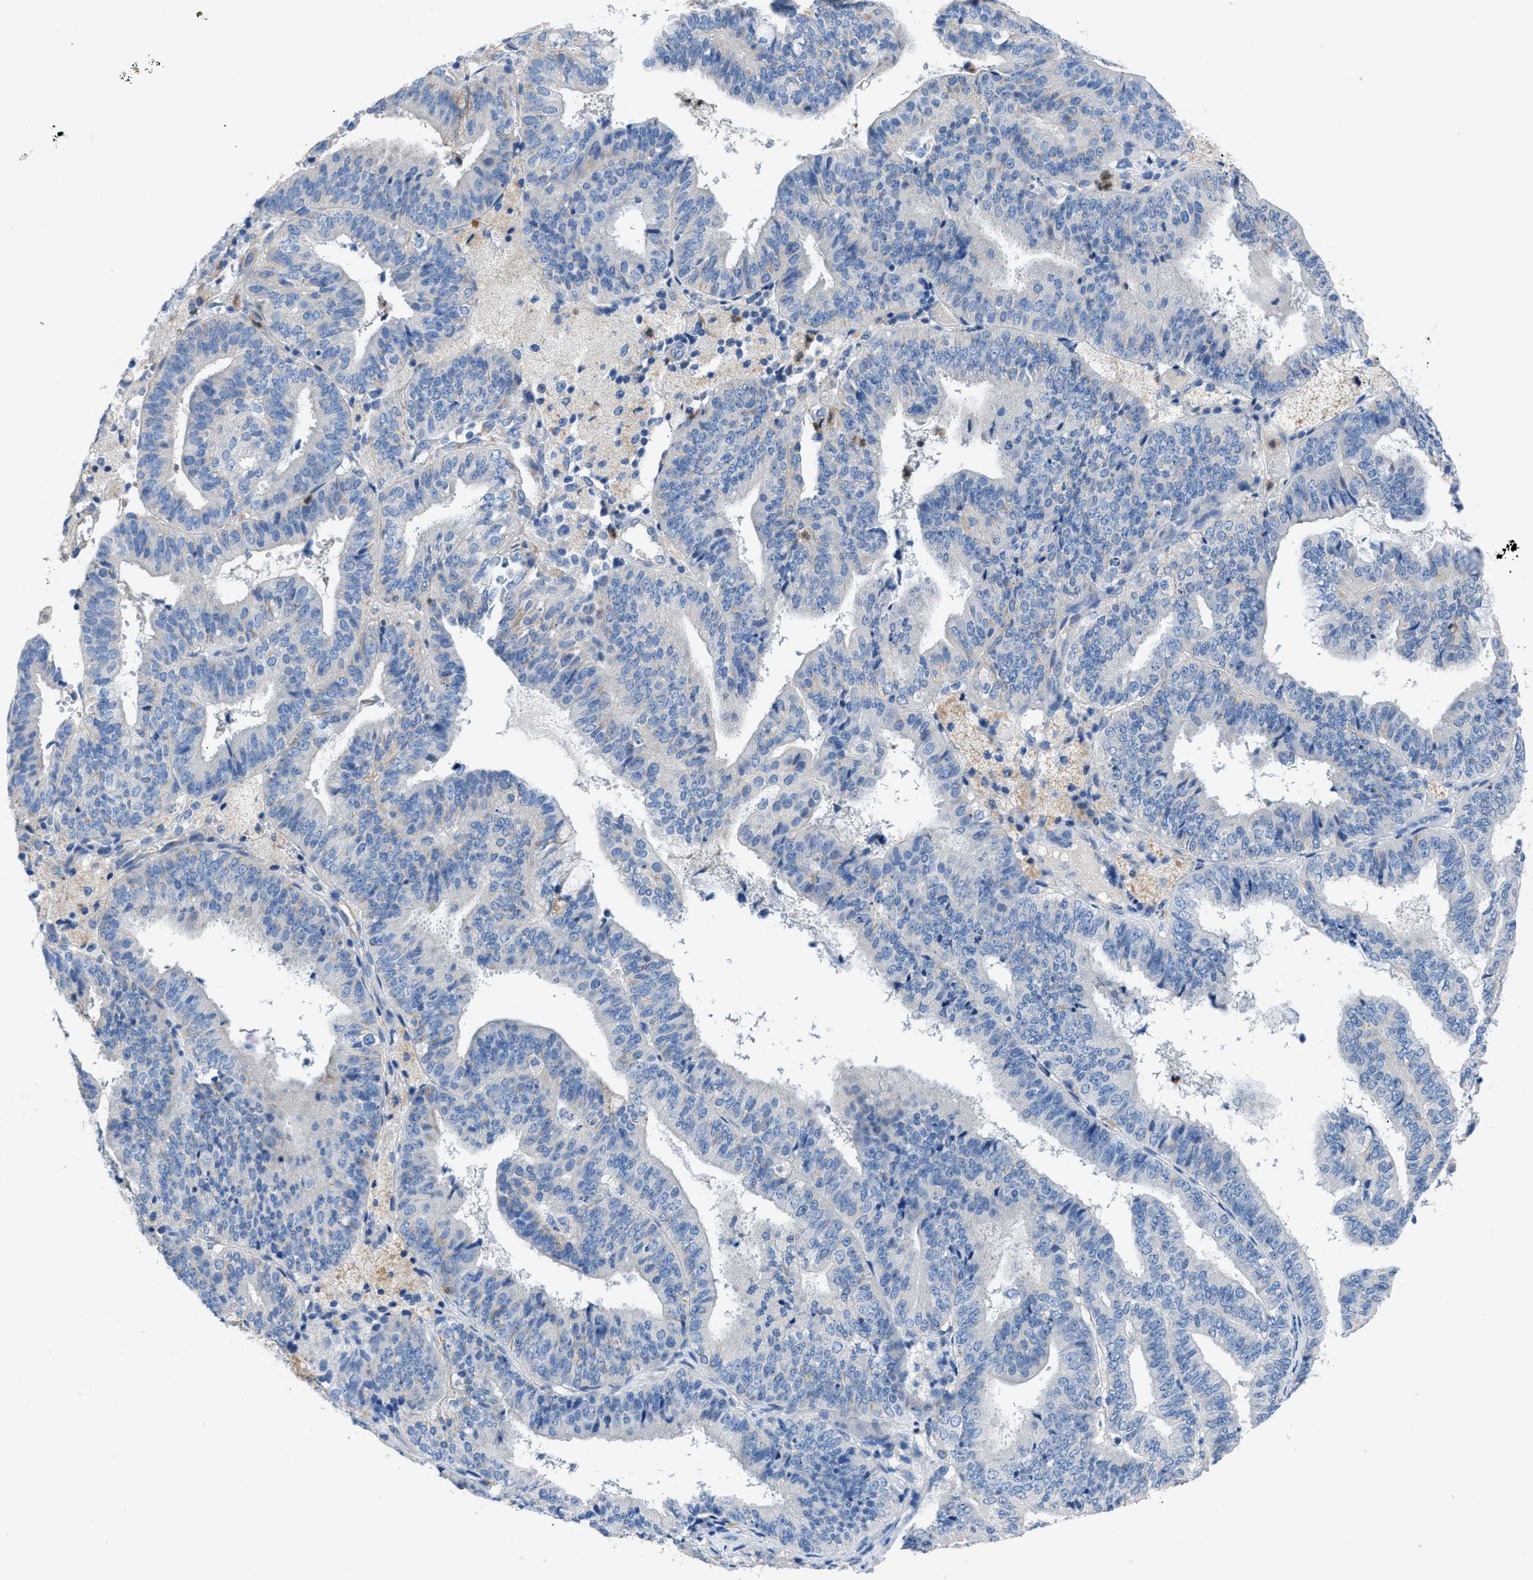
{"staining": {"intensity": "negative", "quantity": "none", "location": "none"}, "tissue": "endometrial cancer", "cell_type": "Tumor cells", "image_type": "cancer", "snomed": [{"axis": "morphology", "description": "Adenocarcinoma, NOS"}, {"axis": "topography", "description": "Endometrium"}], "caption": "There is no significant positivity in tumor cells of endometrial cancer (adenocarcinoma). (IHC, brightfield microscopy, high magnification).", "gene": "ITPR1", "patient": {"sex": "female", "age": 63}}